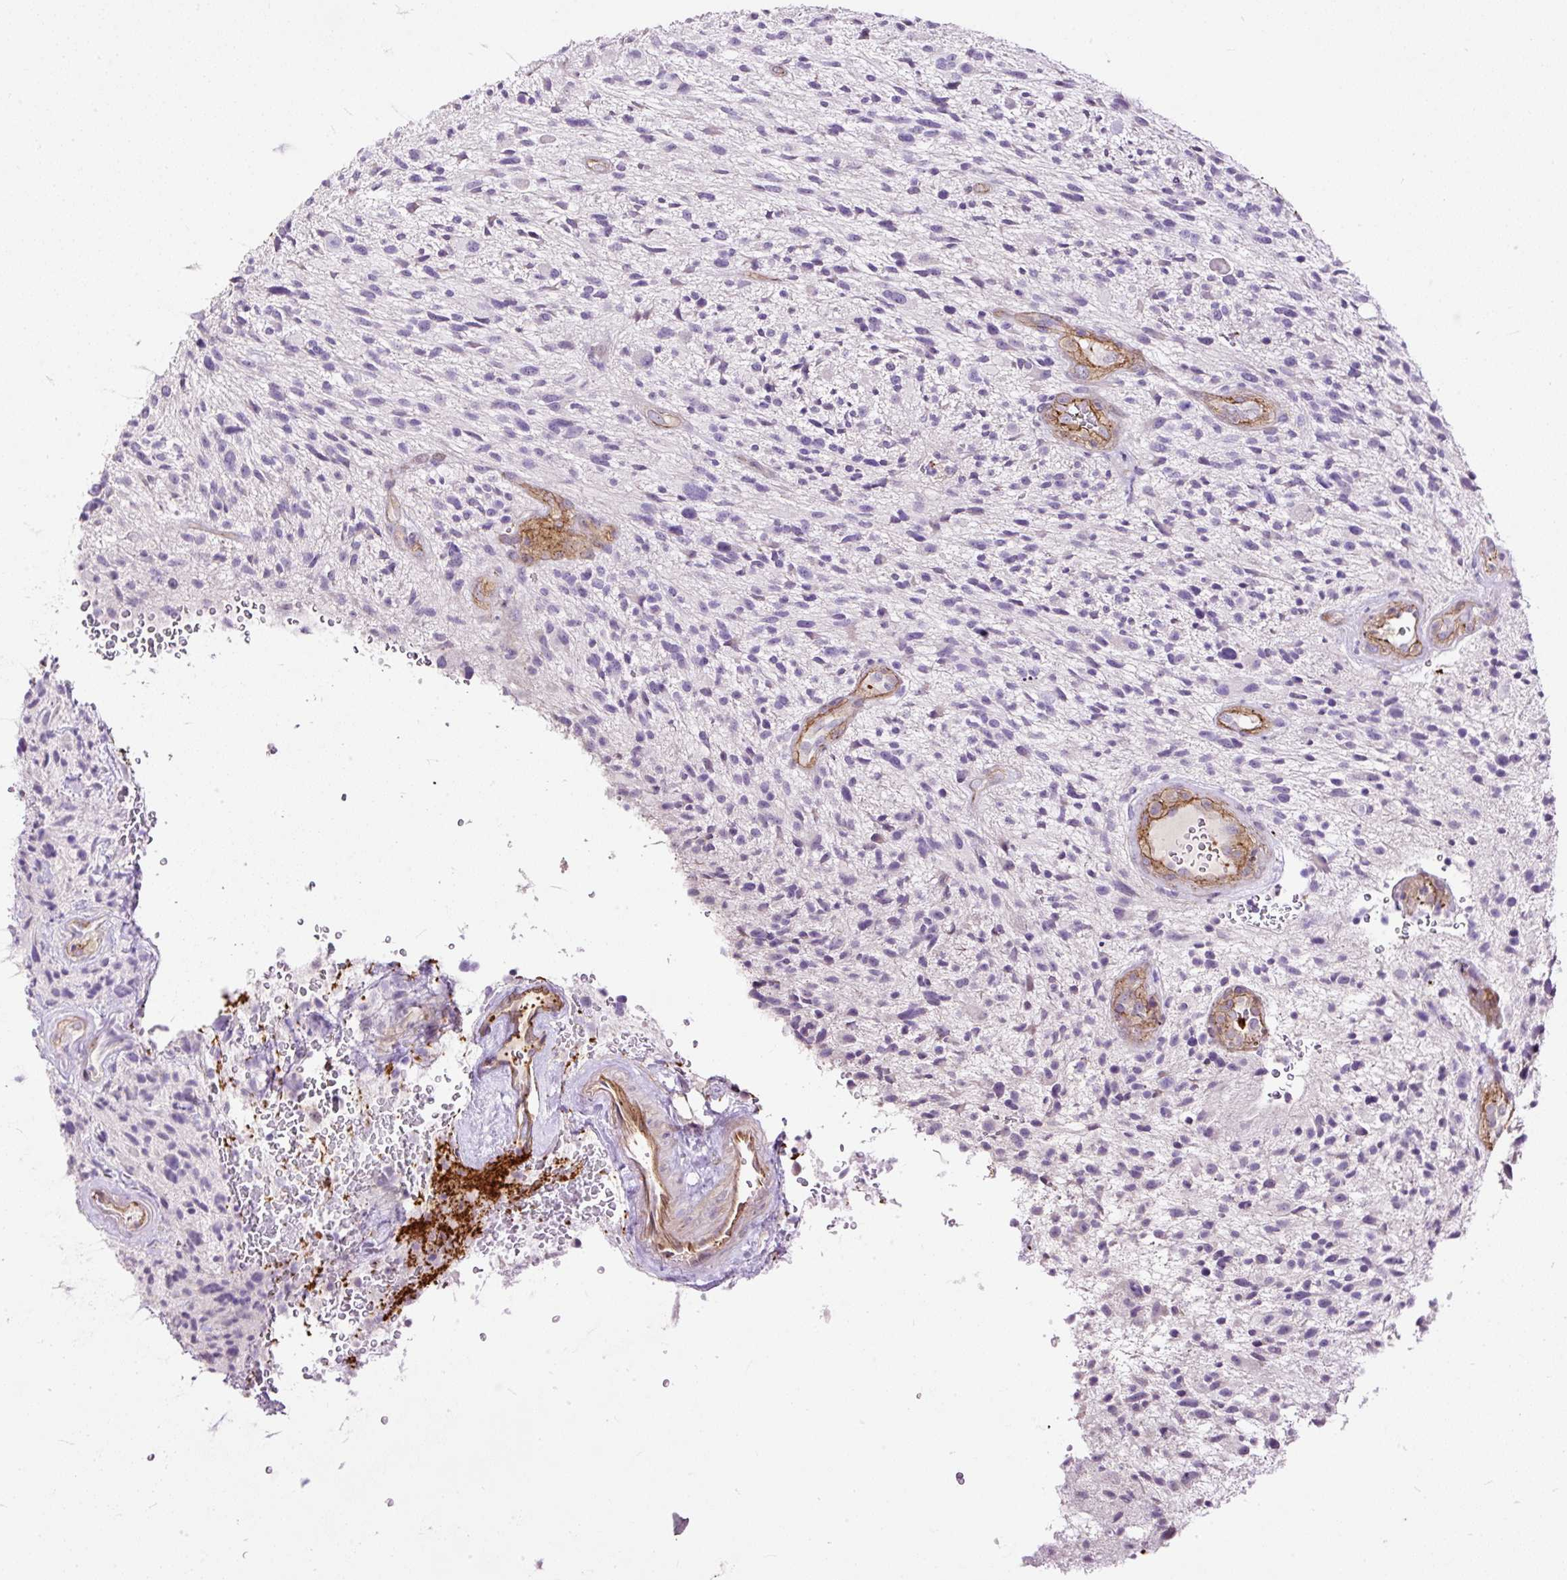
{"staining": {"intensity": "negative", "quantity": "none", "location": "none"}, "tissue": "glioma", "cell_type": "Tumor cells", "image_type": "cancer", "snomed": [{"axis": "morphology", "description": "Glioma, malignant, High grade"}, {"axis": "topography", "description": "Brain"}], "caption": "Image shows no protein expression in tumor cells of glioma tissue. (DAB (3,3'-diaminobenzidine) immunohistochemistry (IHC) with hematoxylin counter stain).", "gene": "MAGEB16", "patient": {"sex": "male", "age": 47}}